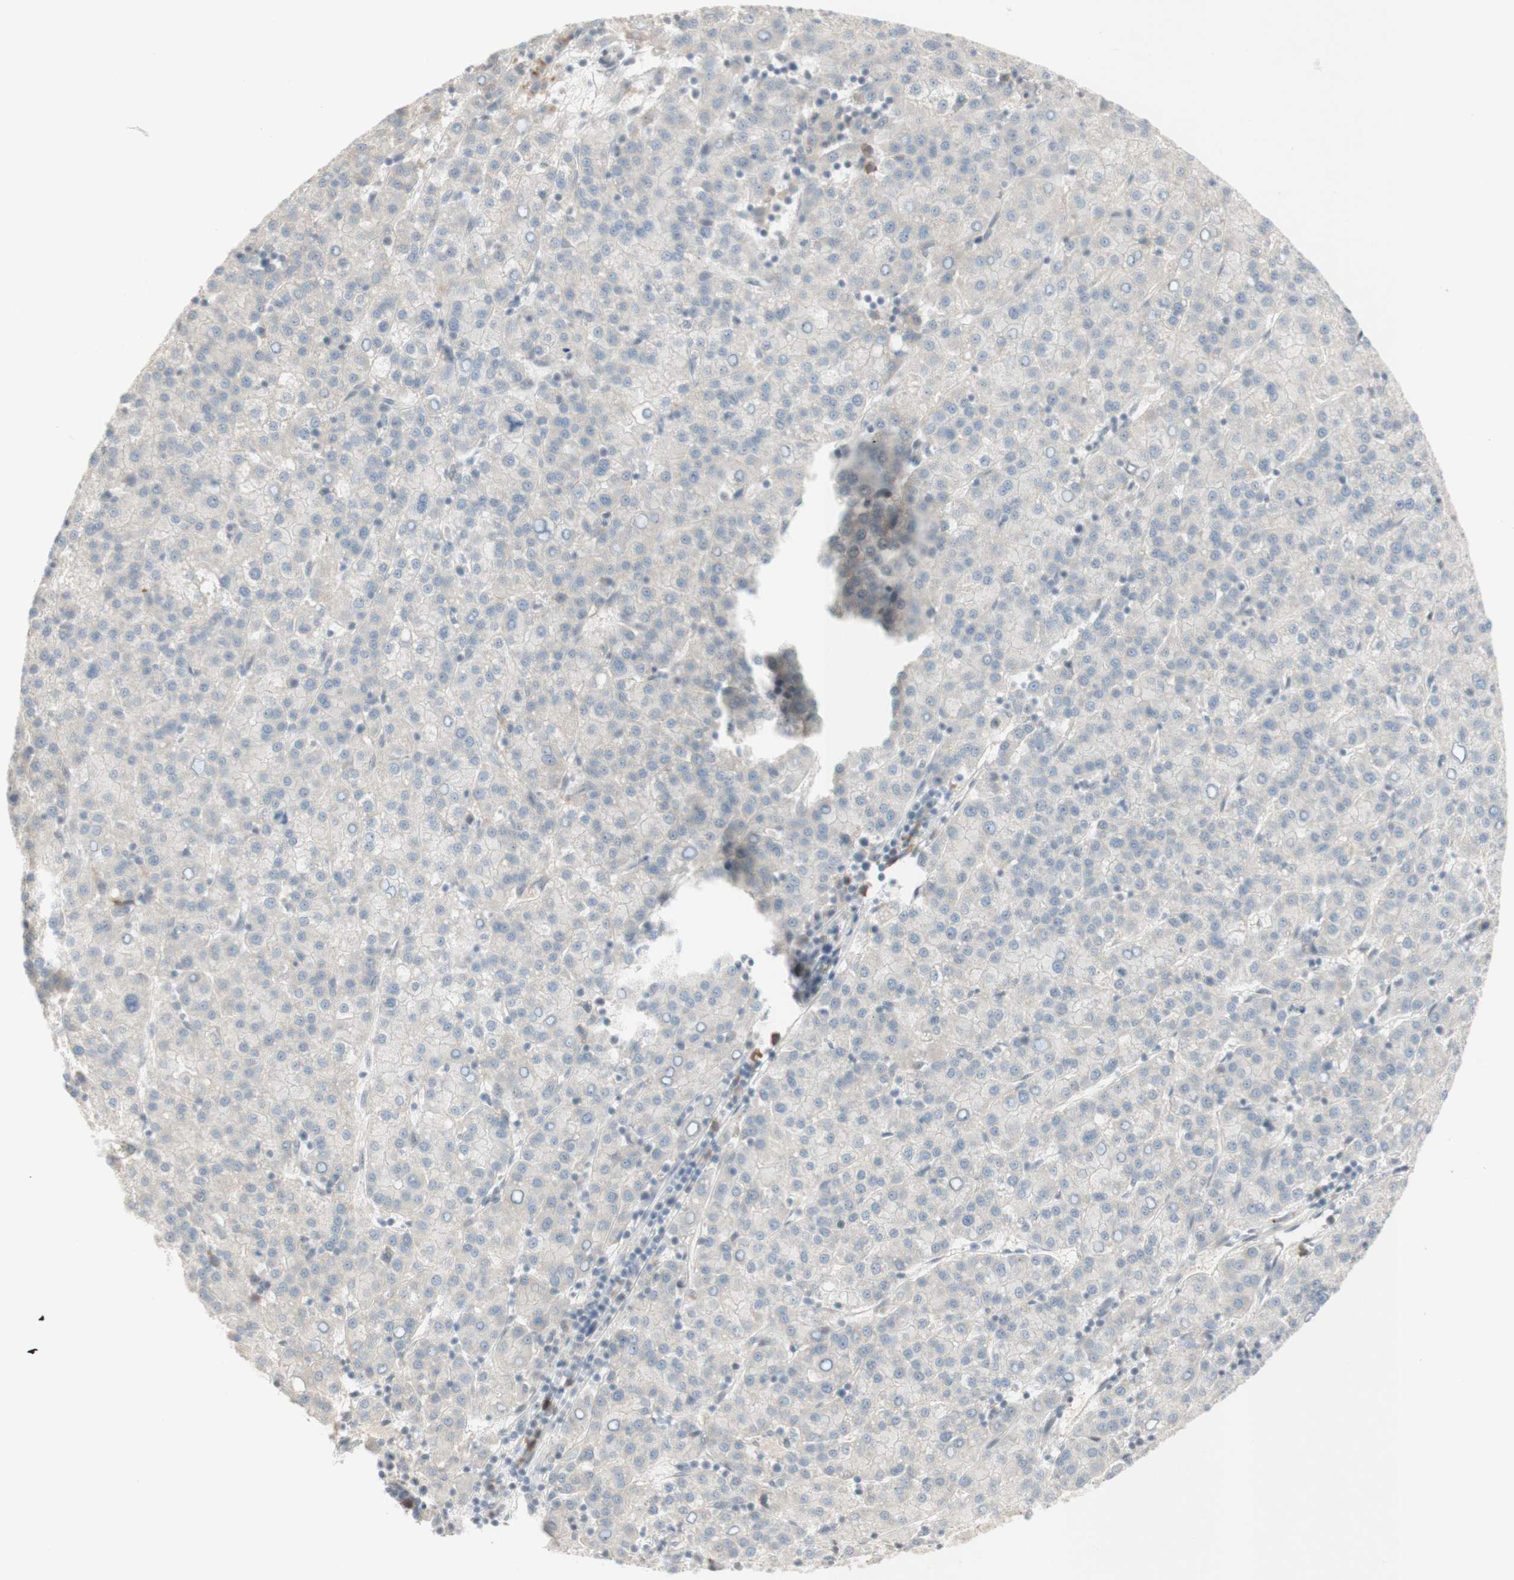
{"staining": {"intensity": "negative", "quantity": "none", "location": "none"}, "tissue": "liver cancer", "cell_type": "Tumor cells", "image_type": "cancer", "snomed": [{"axis": "morphology", "description": "Carcinoma, Hepatocellular, NOS"}, {"axis": "topography", "description": "Liver"}], "caption": "High power microscopy histopathology image of an immunohistochemistry photomicrograph of liver hepatocellular carcinoma, revealing no significant staining in tumor cells.", "gene": "PLCD4", "patient": {"sex": "female", "age": 58}}